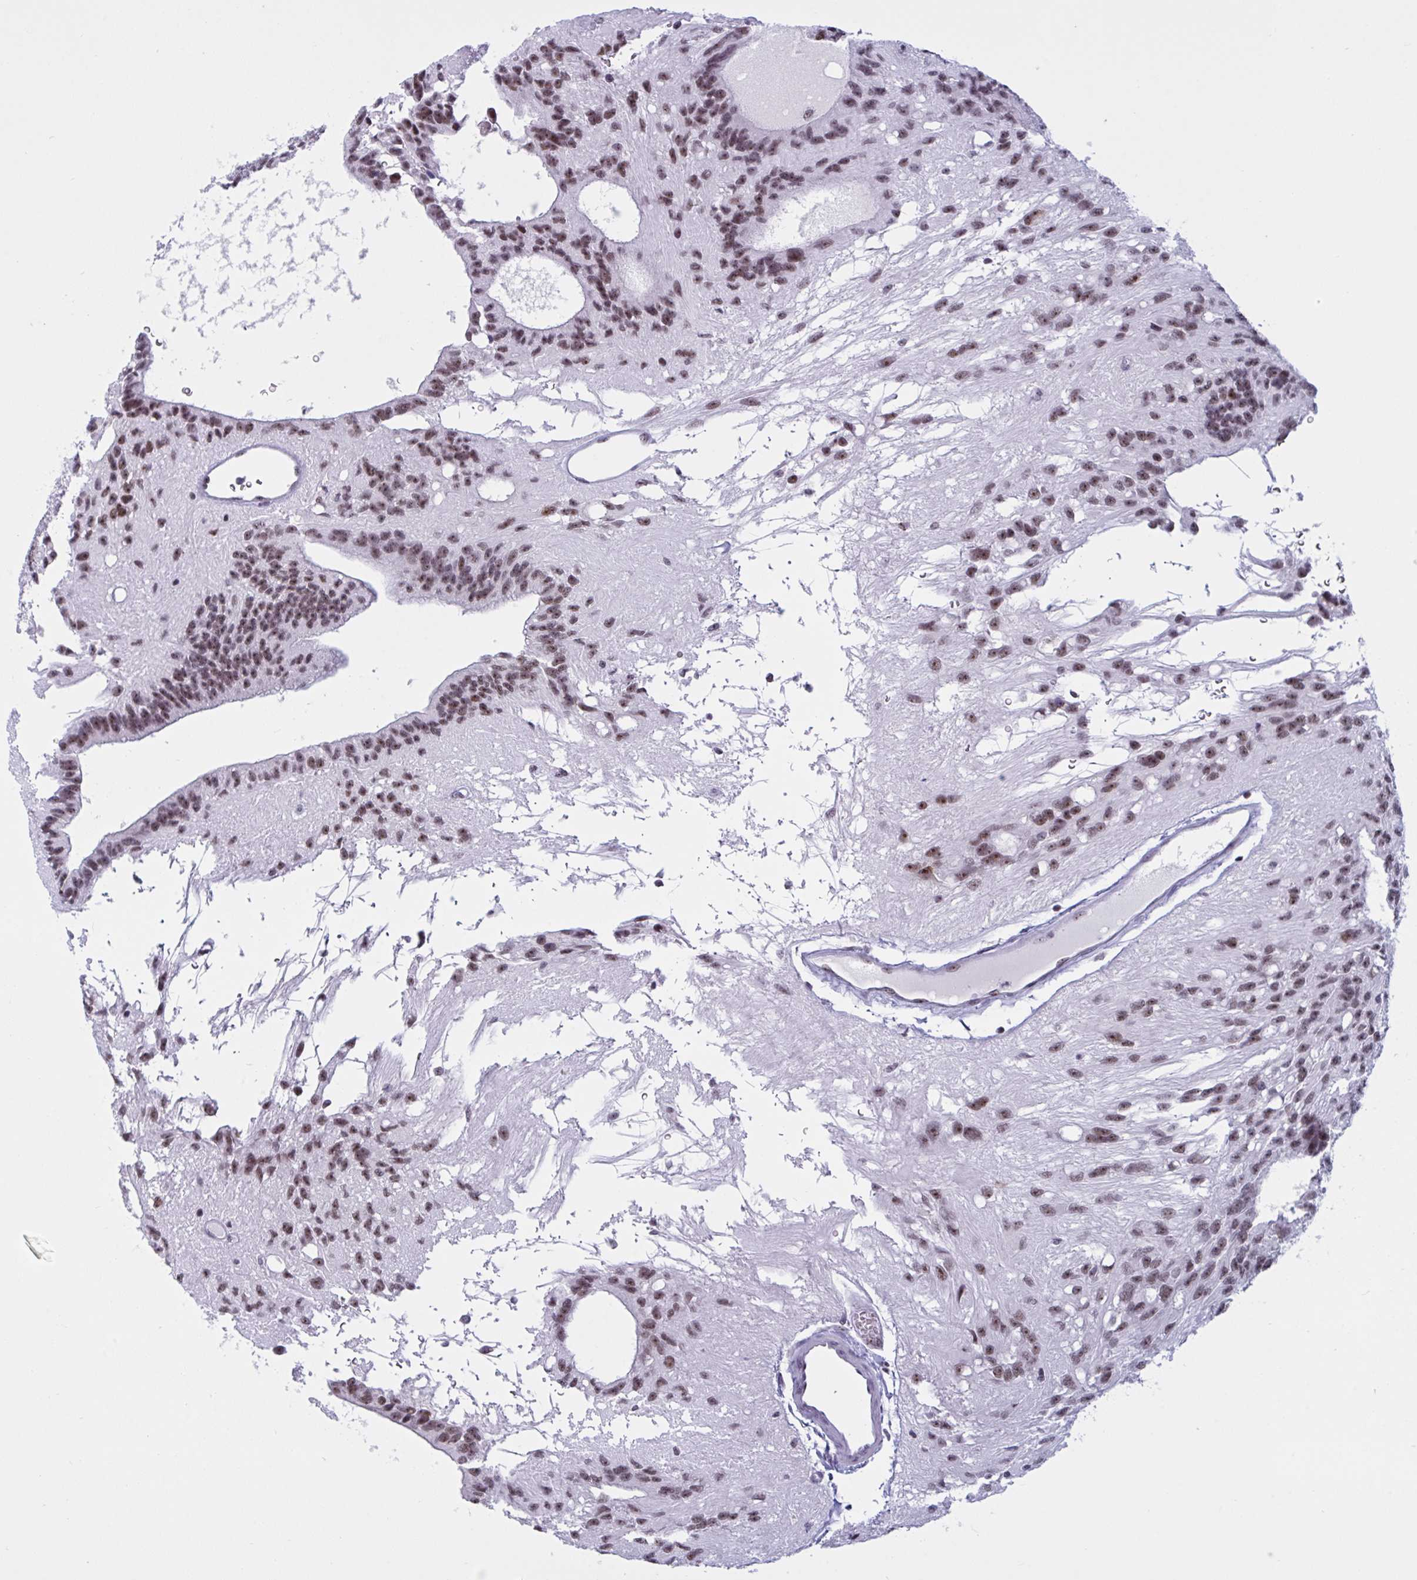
{"staining": {"intensity": "moderate", "quantity": ">75%", "location": "nuclear"}, "tissue": "glioma", "cell_type": "Tumor cells", "image_type": "cancer", "snomed": [{"axis": "morphology", "description": "Glioma, malignant, Low grade"}, {"axis": "topography", "description": "Brain"}], "caption": "High-magnification brightfield microscopy of malignant glioma (low-grade) stained with DAB (3,3'-diaminobenzidine) (brown) and counterstained with hematoxylin (blue). tumor cells exhibit moderate nuclear expression is seen in about>75% of cells.", "gene": "TGM6", "patient": {"sex": "male", "age": 31}}